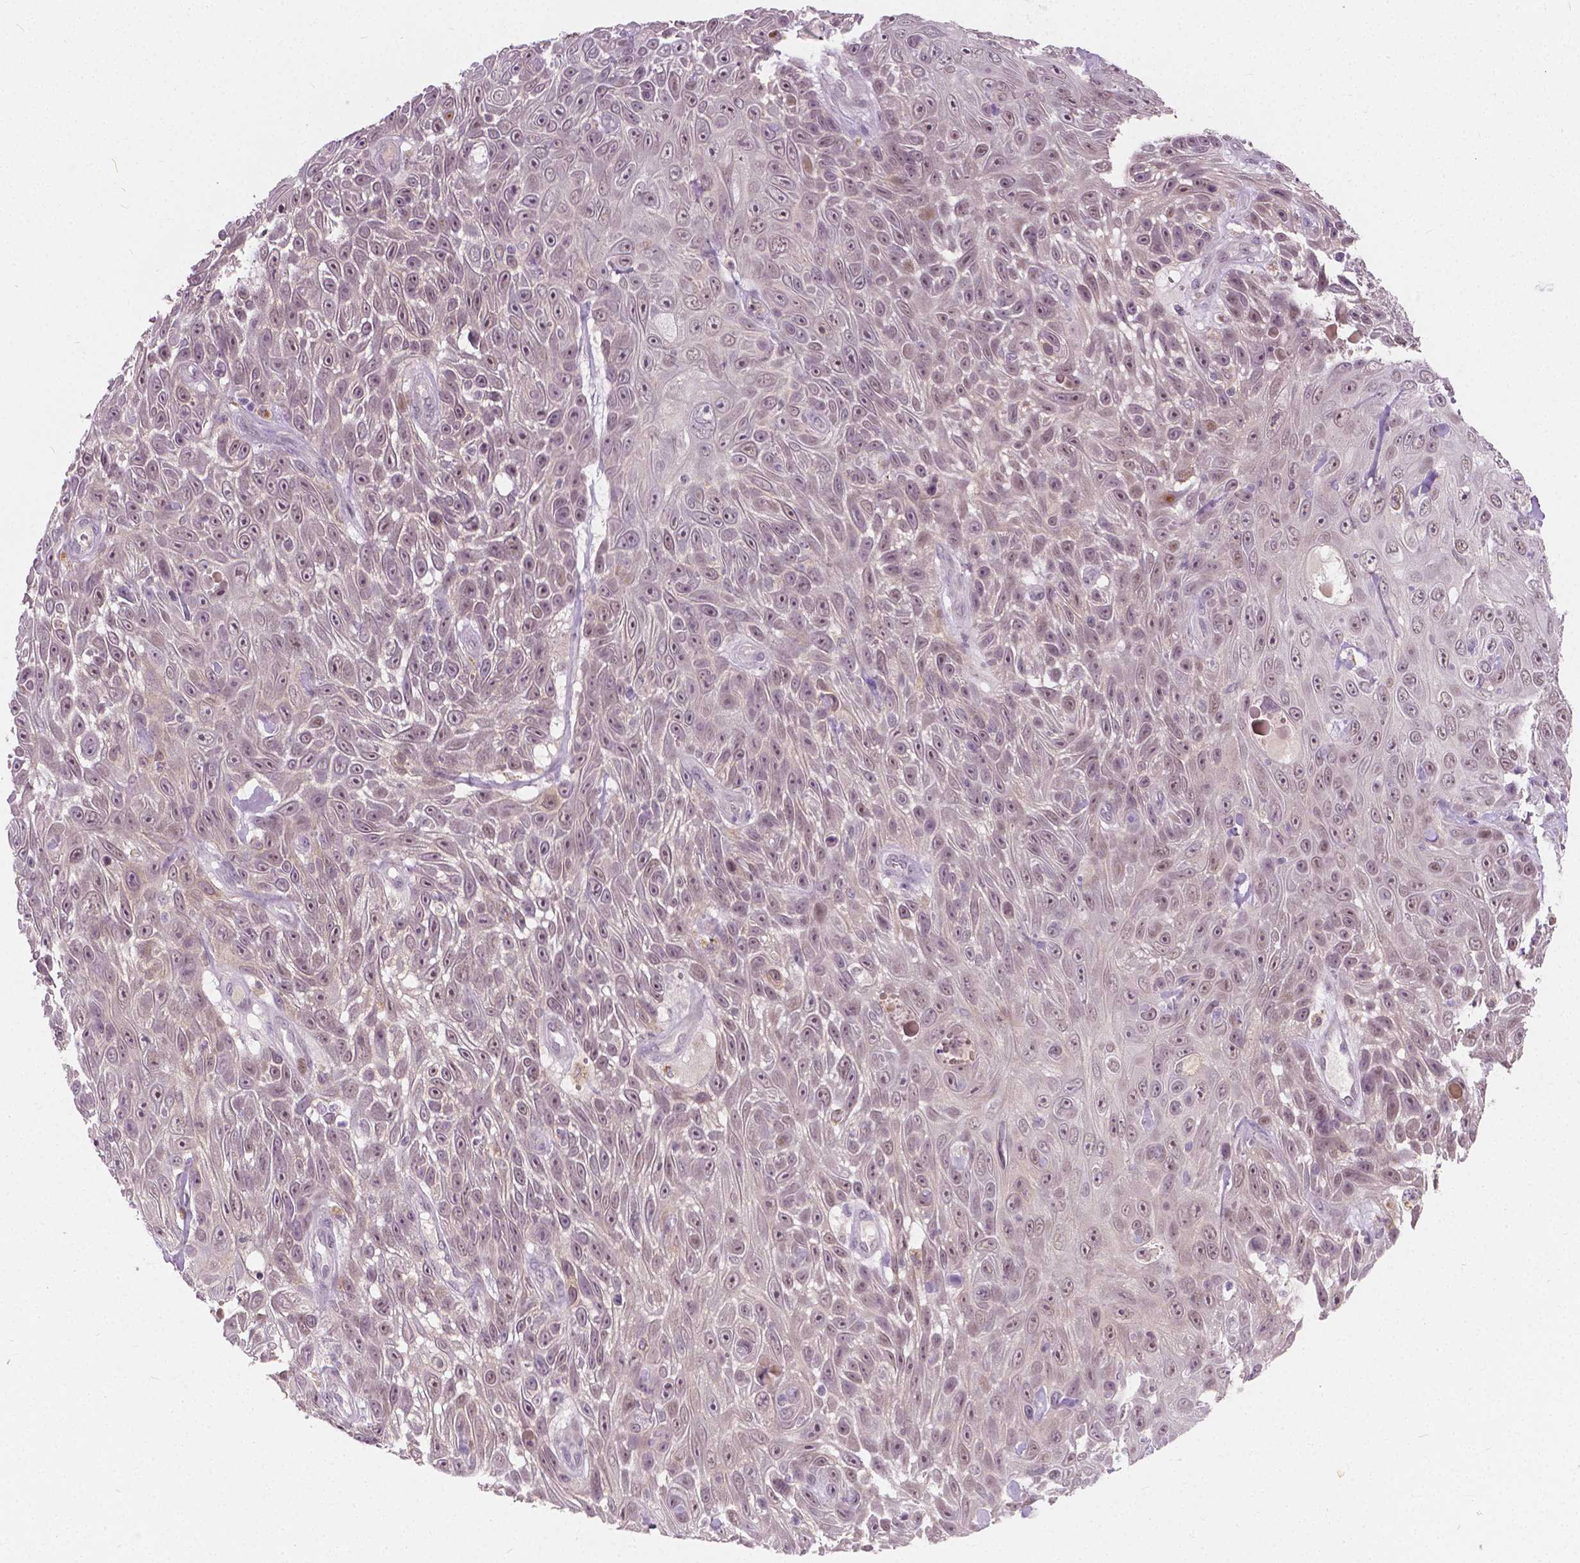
{"staining": {"intensity": "moderate", "quantity": ">75%", "location": "nuclear"}, "tissue": "skin cancer", "cell_type": "Tumor cells", "image_type": "cancer", "snomed": [{"axis": "morphology", "description": "Squamous cell carcinoma, NOS"}, {"axis": "topography", "description": "Skin"}], "caption": "Immunohistochemistry (IHC) (DAB (3,3'-diaminobenzidine)) staining of squamous cell carcinoma (skin) exhibits moderate nuclear protein expression in about >75% of tumor cells. (DAB IHC, brown staining for protein, blue staining for nuclei).", "gene": "DLX6", "patient": {"sex": "male", "age": 82}}